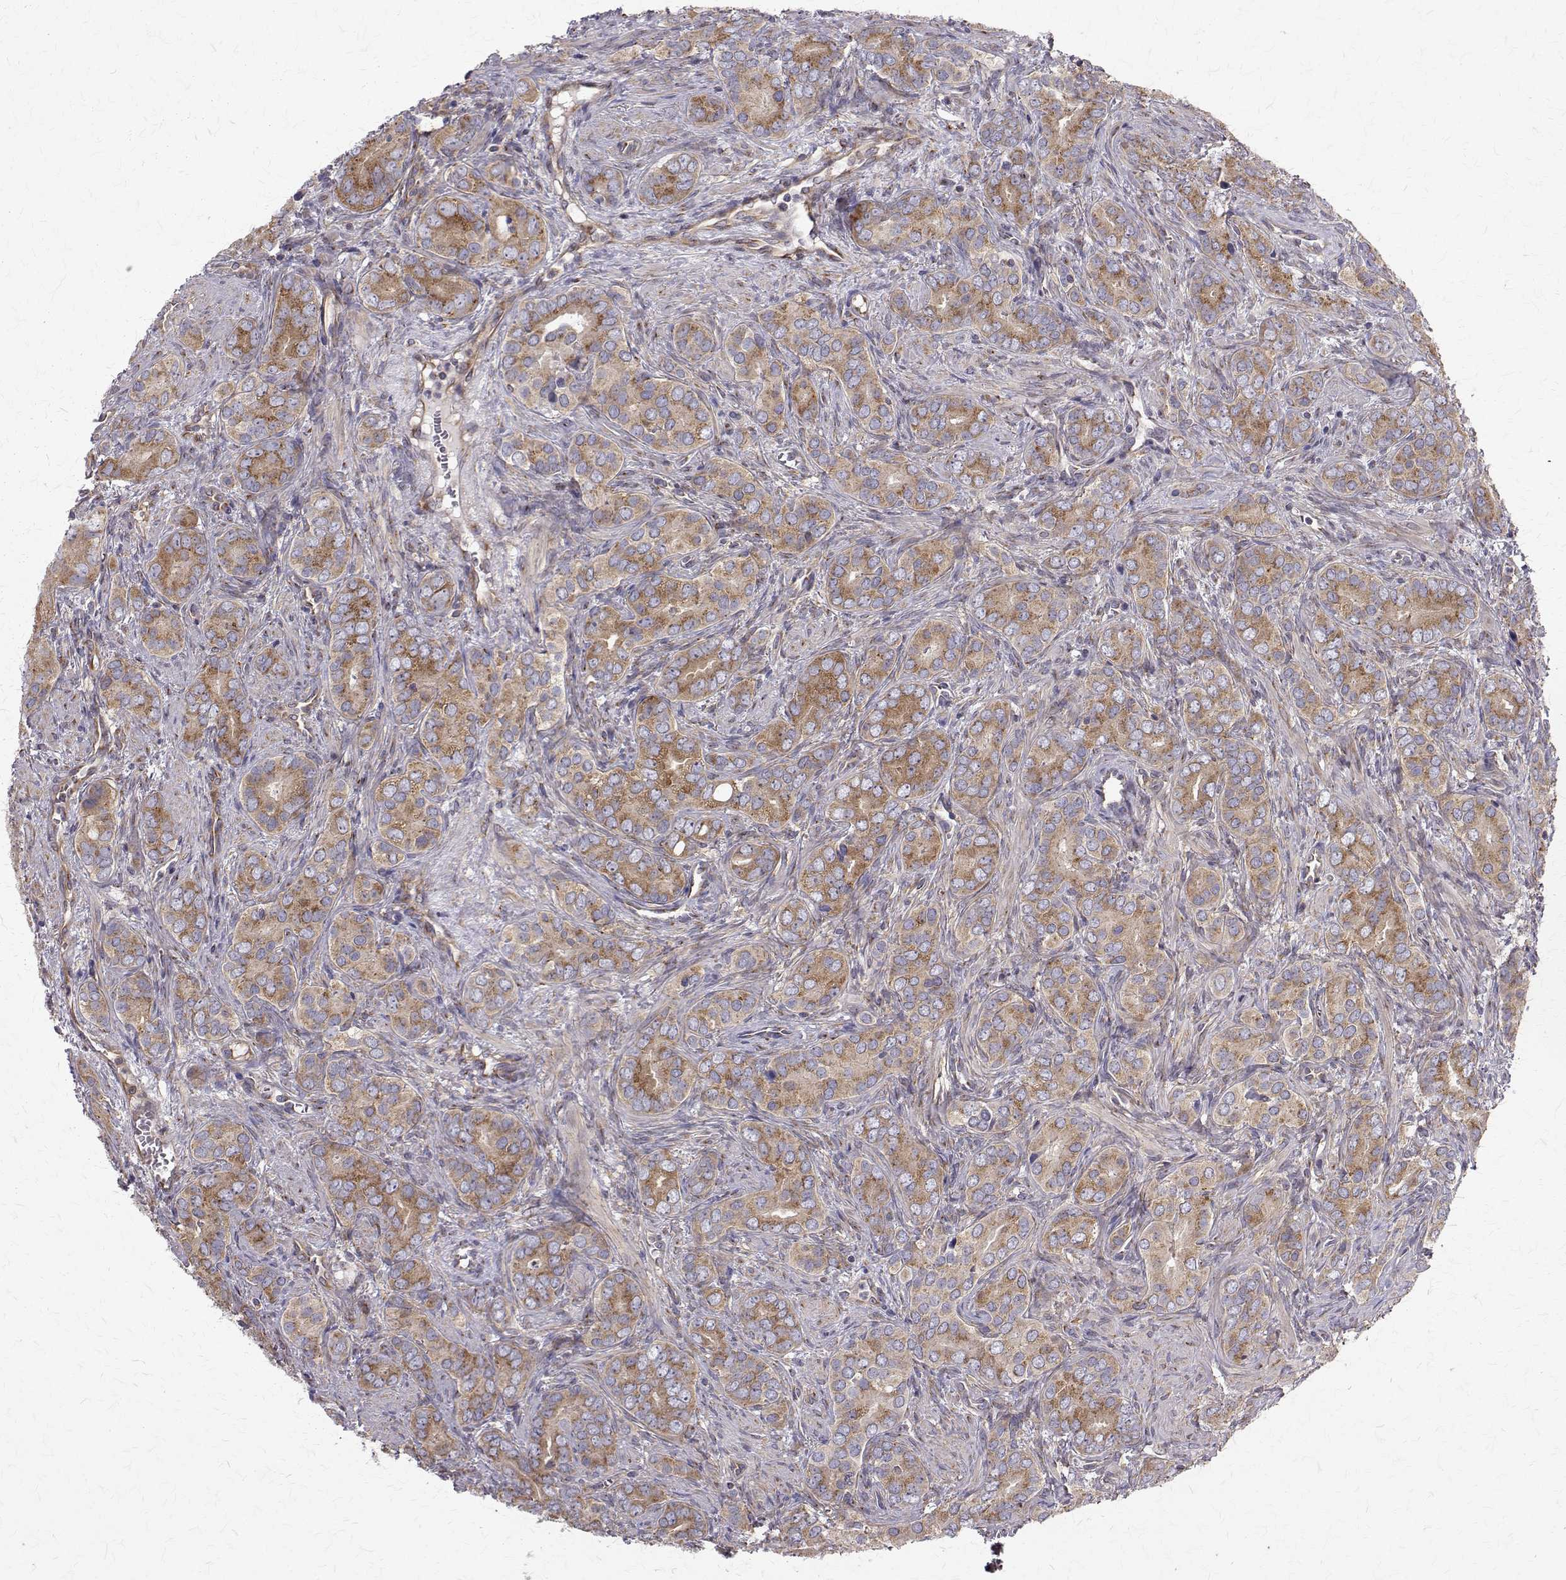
{"staining": {"intensity": "moderate", "quantity": ">75%", "location": "cytoplasmic/membranous"}, "tissue": "prostate cancer", "cell_type": "Tumor cells", "image_type": "cancer", "snomed": [{"axis": "morphology", "description": "Adenocarcinoma, High grade"}, {"axis": "topography", "description": "Prostate"}], "caption": "Prostate cancer (high-grade adenocarcinoma) was stained to show a protein in brown. There is medium levels of moderate cytoplasmic/membranous staining in approximately >75% of tumor cells. (DAB (3,3'-diaminobenzidine) IHC with brightfield microscopy, high magnification).", "gene": "ARFGAP1", "patient": {"sex": "male", "age": 84}}